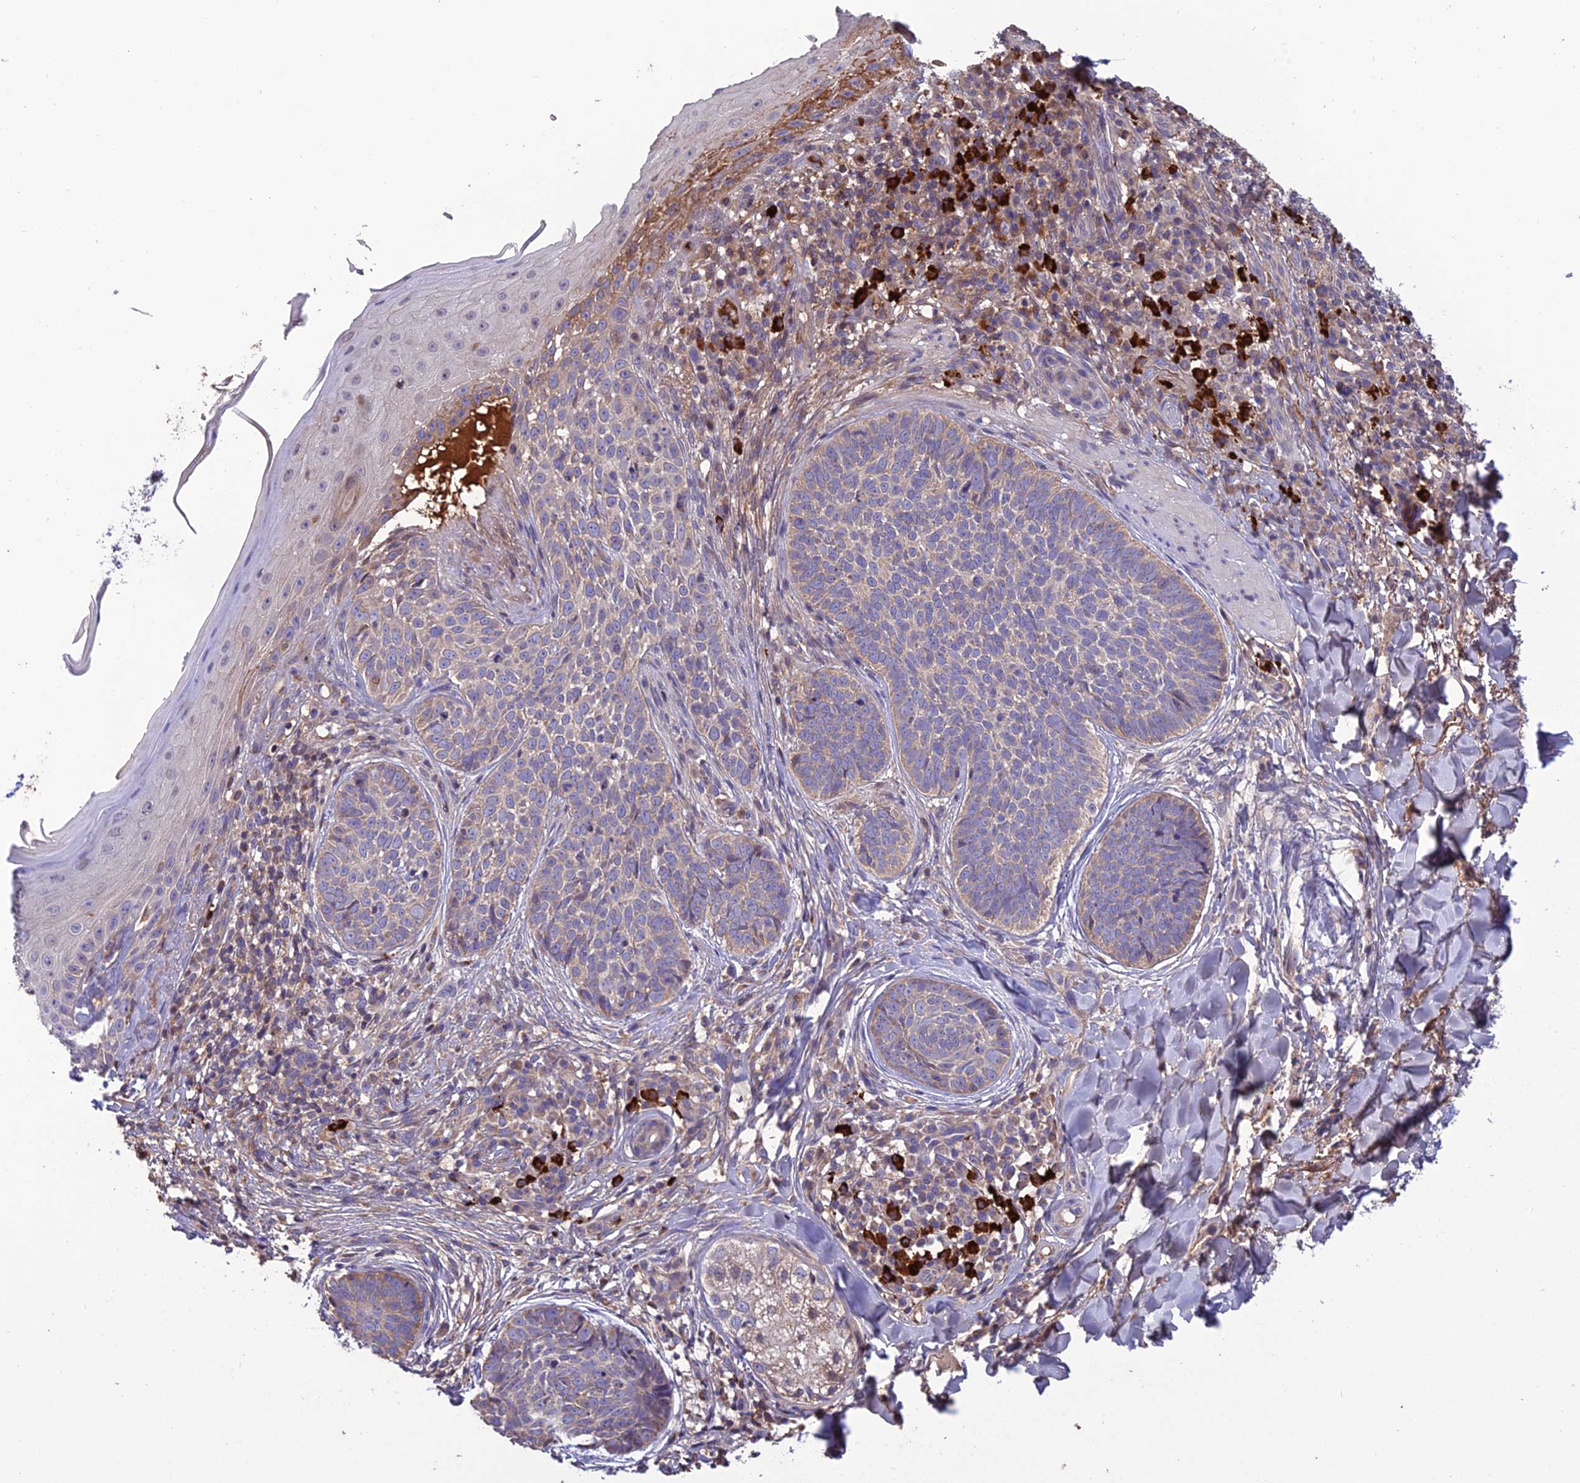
{"staining": {"intensity": "weak", "quantity": "<25%", "location": "cytoplasmic/membranous"}, "tissue": "skin cancer", "cell_type": "Tumor cells", "image_type": "cancer", "snomed": [{"axis": "morphology", "description": "Basal cell carcinoma"}, {"axis": "topography", "description": "Skin"}], "caption": "The image shows no staining of tumor cells in skin cancer.", "gene": "MIOS", "patient": {"sex": "female", "age": 61}}